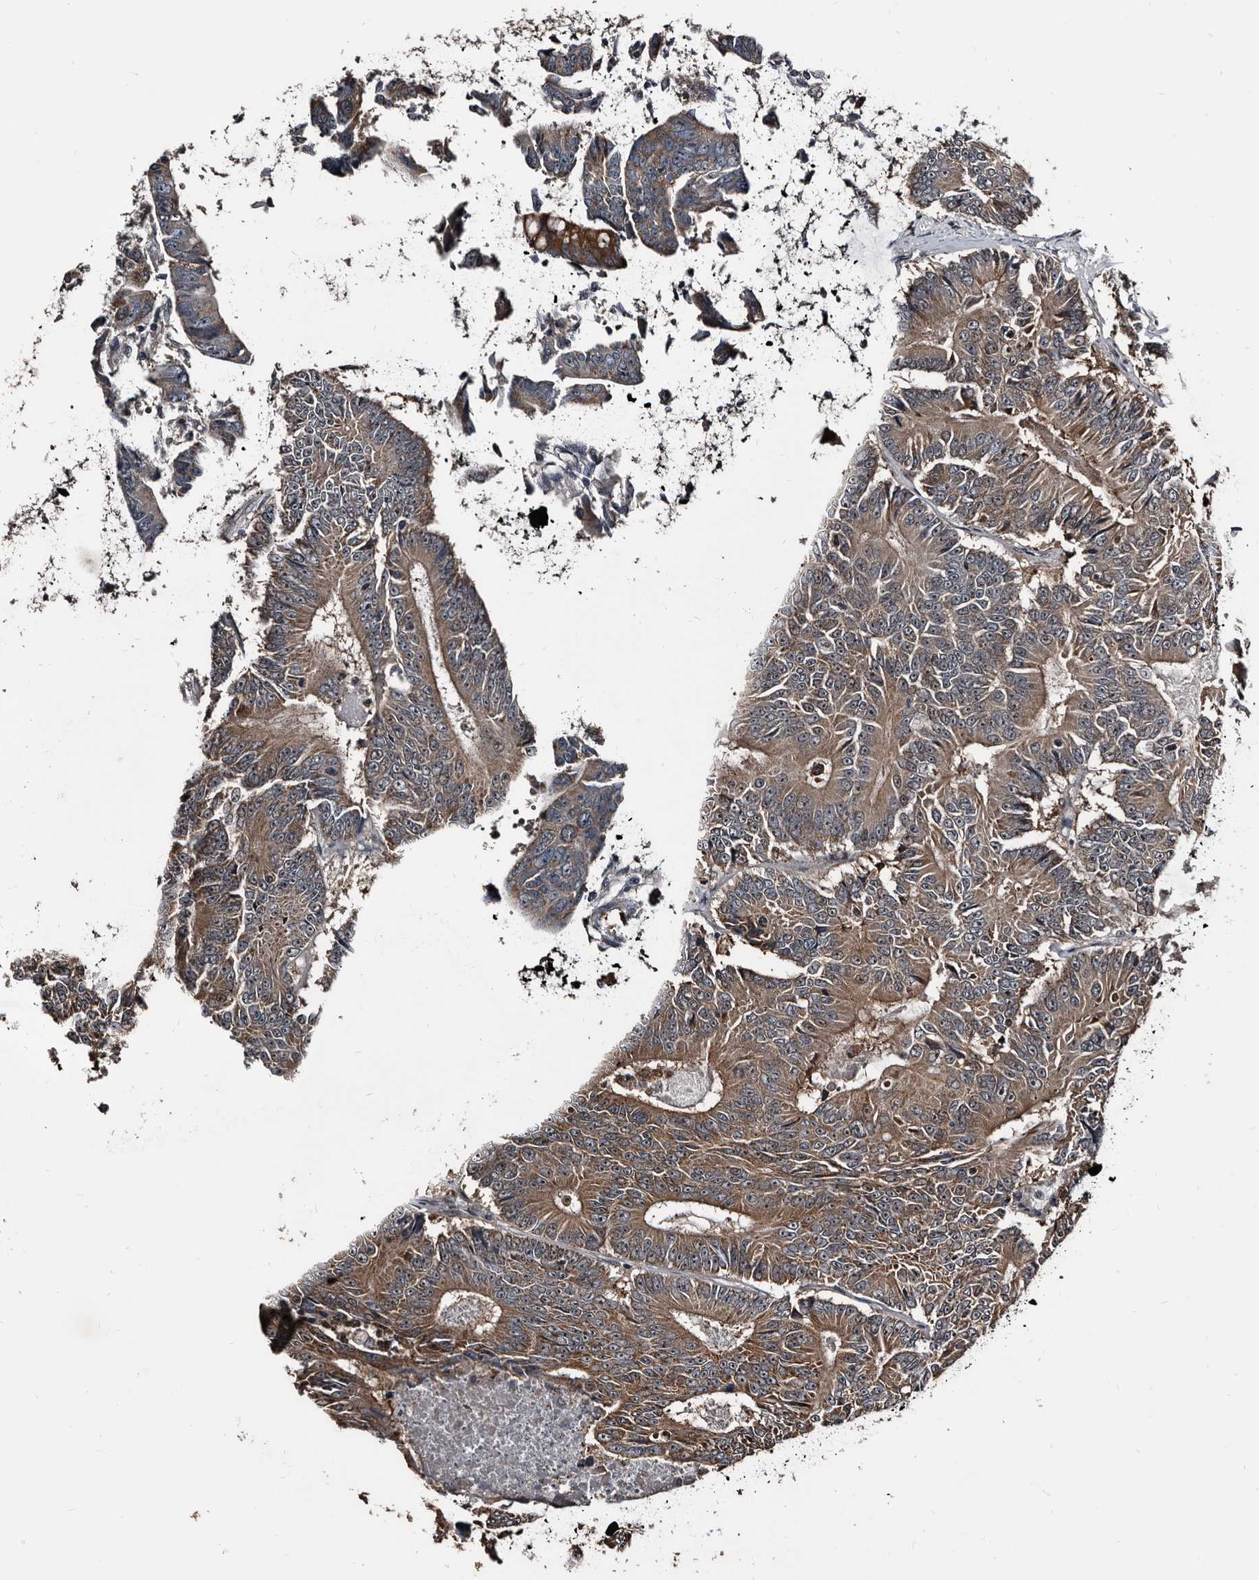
{"staining": {"intensity": "moderate", "quantity": ">75%", "location": "cytoplasmic/membranous"}, "tissue": "colorectal cancer", "cell_type": "Tumor cells", "image_type": "cancer", "snomed": [{"axis": "morphology", "description": "Adenocarcinoma, NOS"}, {"axis": "topography", "description": "Colon"}], "caption": "IHC photomicrograph of neoplastic tissue: colorectal adenocarcinoma stained using IHC reveals medium levels of moderate protein expression localized specifically in the cytoplasmic/membranous of tumor cells, appearing as a cytoplasmic/membranous brown color.", "gene": "DHPS", "patient": {"sex": "male", "age": 83}}